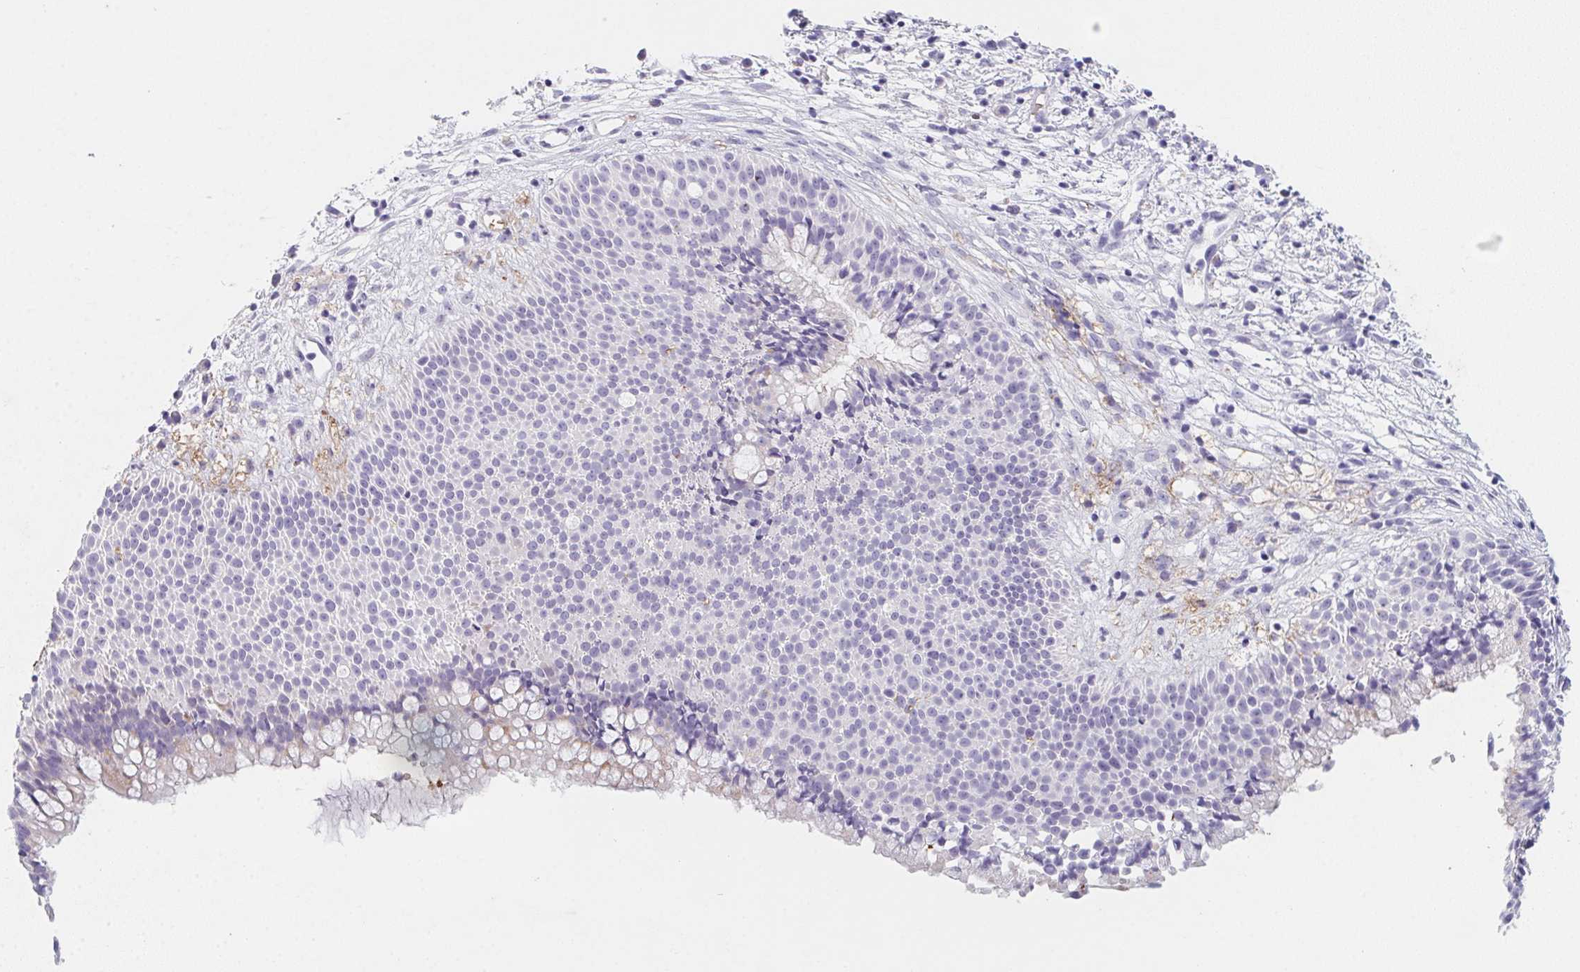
{"staining": {"intensity": "negative", "quantity": "none", "location": "none"}, "tissue": "nasopharynx", "cell_type": "Respiratory epithelial cells", "image_type": "normal", "snomed": [{"axis": "morphology", "description": "Normal tissue, NOS"}, {"axis": "topography", "description": "Nasopharynx"}], "caption": "Immunohistochemical staining of benign nasopharynx exhibits no significant positivity in respiratory epithelial cells. The staining was performed using DAB (3,3'-diaminobenzidine) to visualize the protein expression in brown, while the nuclei were stained in blue with hematoxylin (Magnification: 20x).", "gene": "DCD", "patient": {"sex": "male", "age": 67}}